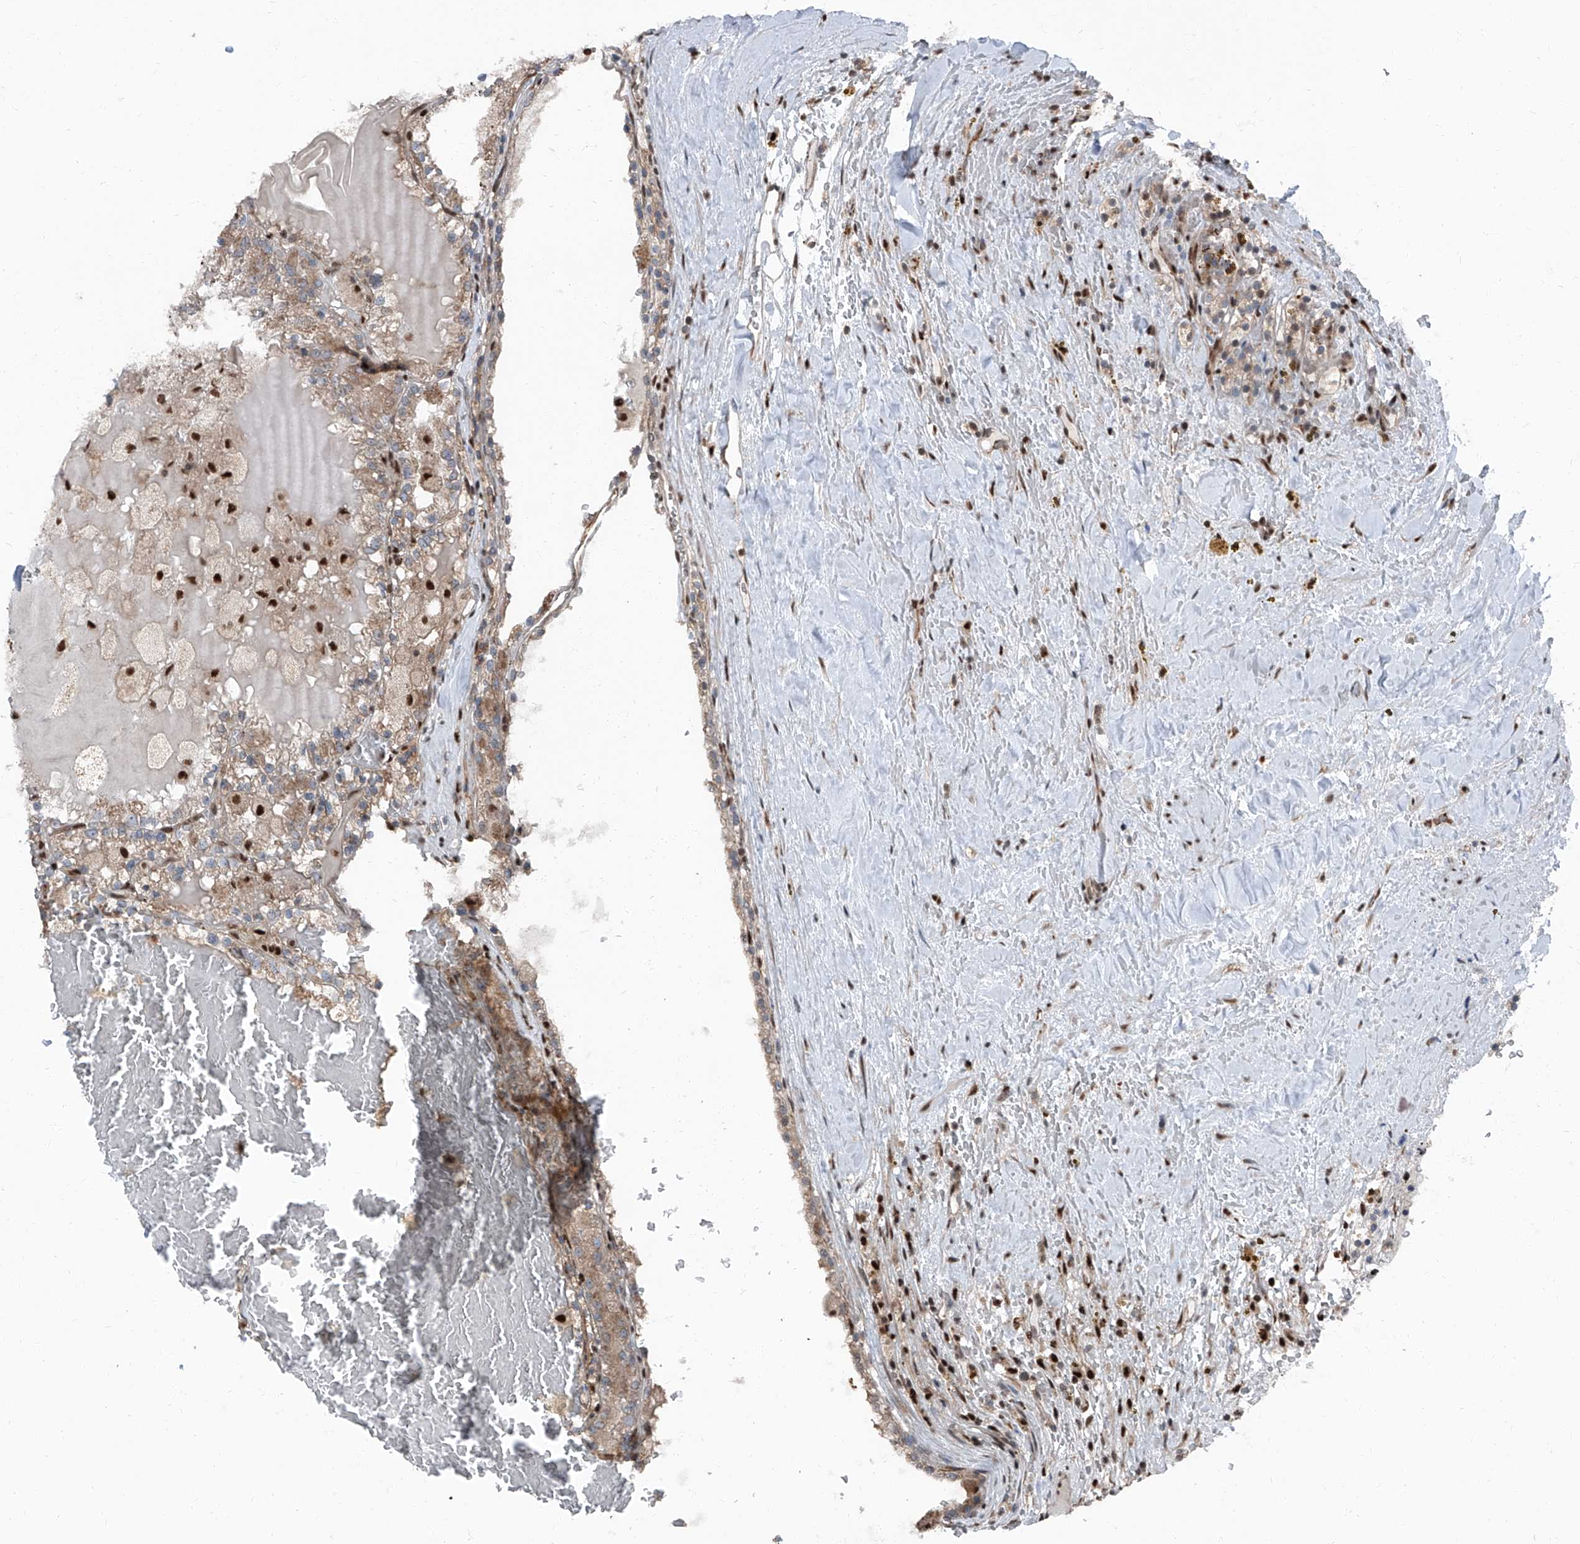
{"staining": {"intensity": "moderate", "quantity": ">75%", "location": "cytoplasmic/membranous,nuclear"}, "tissue": "renal cancer", "cell_type": "Tumor cells", "image_type": "cancer", "snomed": [{"axis": "morphology", "description": "Adenocarcinoma, NOS"}, {"axis": "topography", "description": "Kidney"}], "caption": "A brown stain shows moderate cytoplasmic/membranous and nuclear expression of a protein in renal adenocarcinoma tumor cells.", "gene": "FKBP5", "patient": {"sex": "female", "age": 56}}